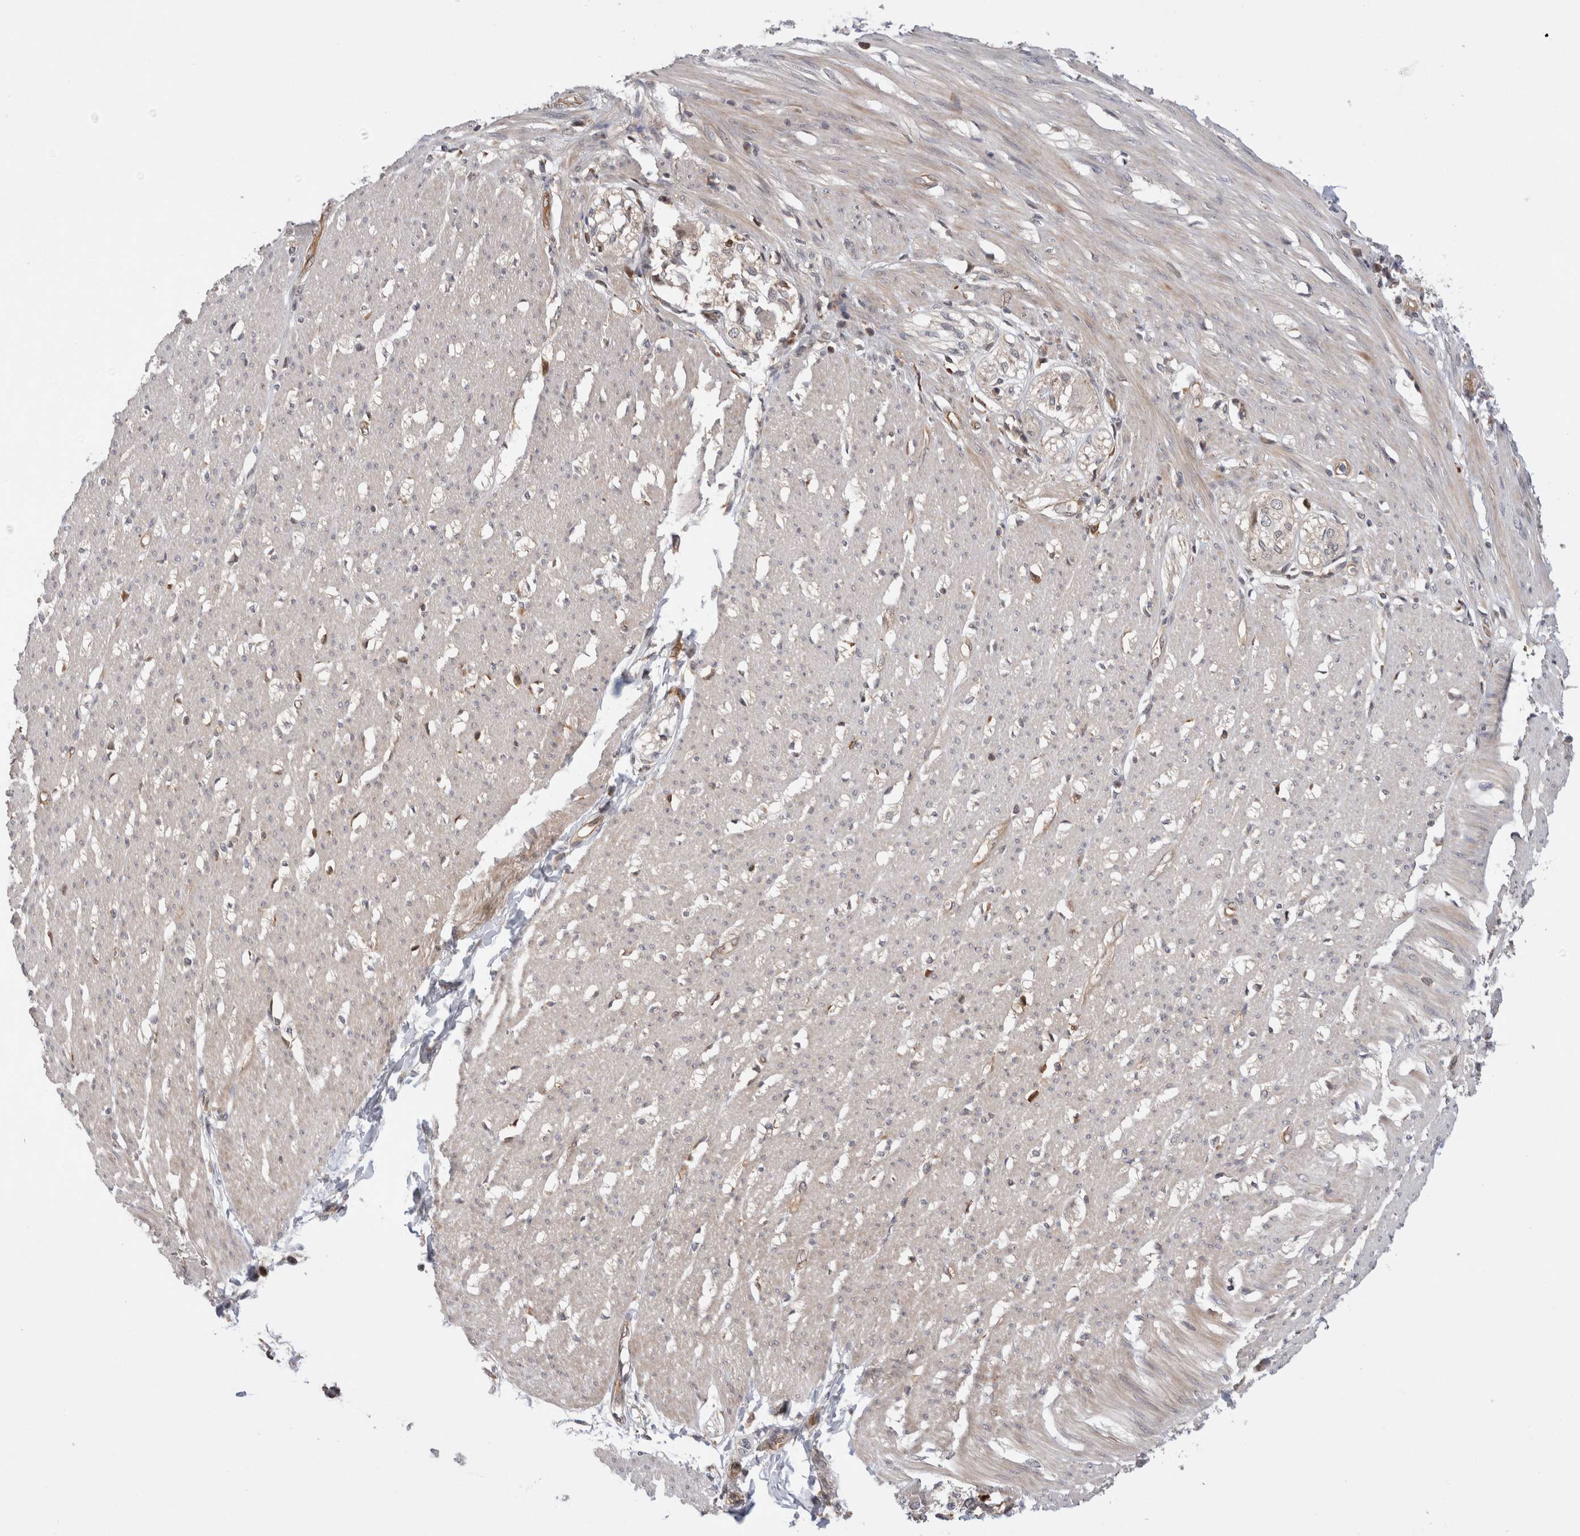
{"staining": {"intensity": "weak", "quantity": "25%-75%", "location": "cytoplasmic/membranous"}, "tissue": "smooth muscle", "cell_type": "Smooth muscle cells", "image_type": "normal", "snomed": [{"axis": "morphology", "description": "Normal tissue, NOS"}, {"axis": "morphology", "description": "Adenocarcinoma, NOS"}, {"axis": "topography", "description": "Colon"}, {"axis": "topography", "description": "Peripheral nerve tissue"}], "caption": "This is an image of immunohistochemistry (IHC) staining of benign smooth muscle, which shows weak staining in the cytoplasmic/membranous of smooth muscle cells.", "gene": "NFKB1", "patient": {"sex": "male", "age": 14}}